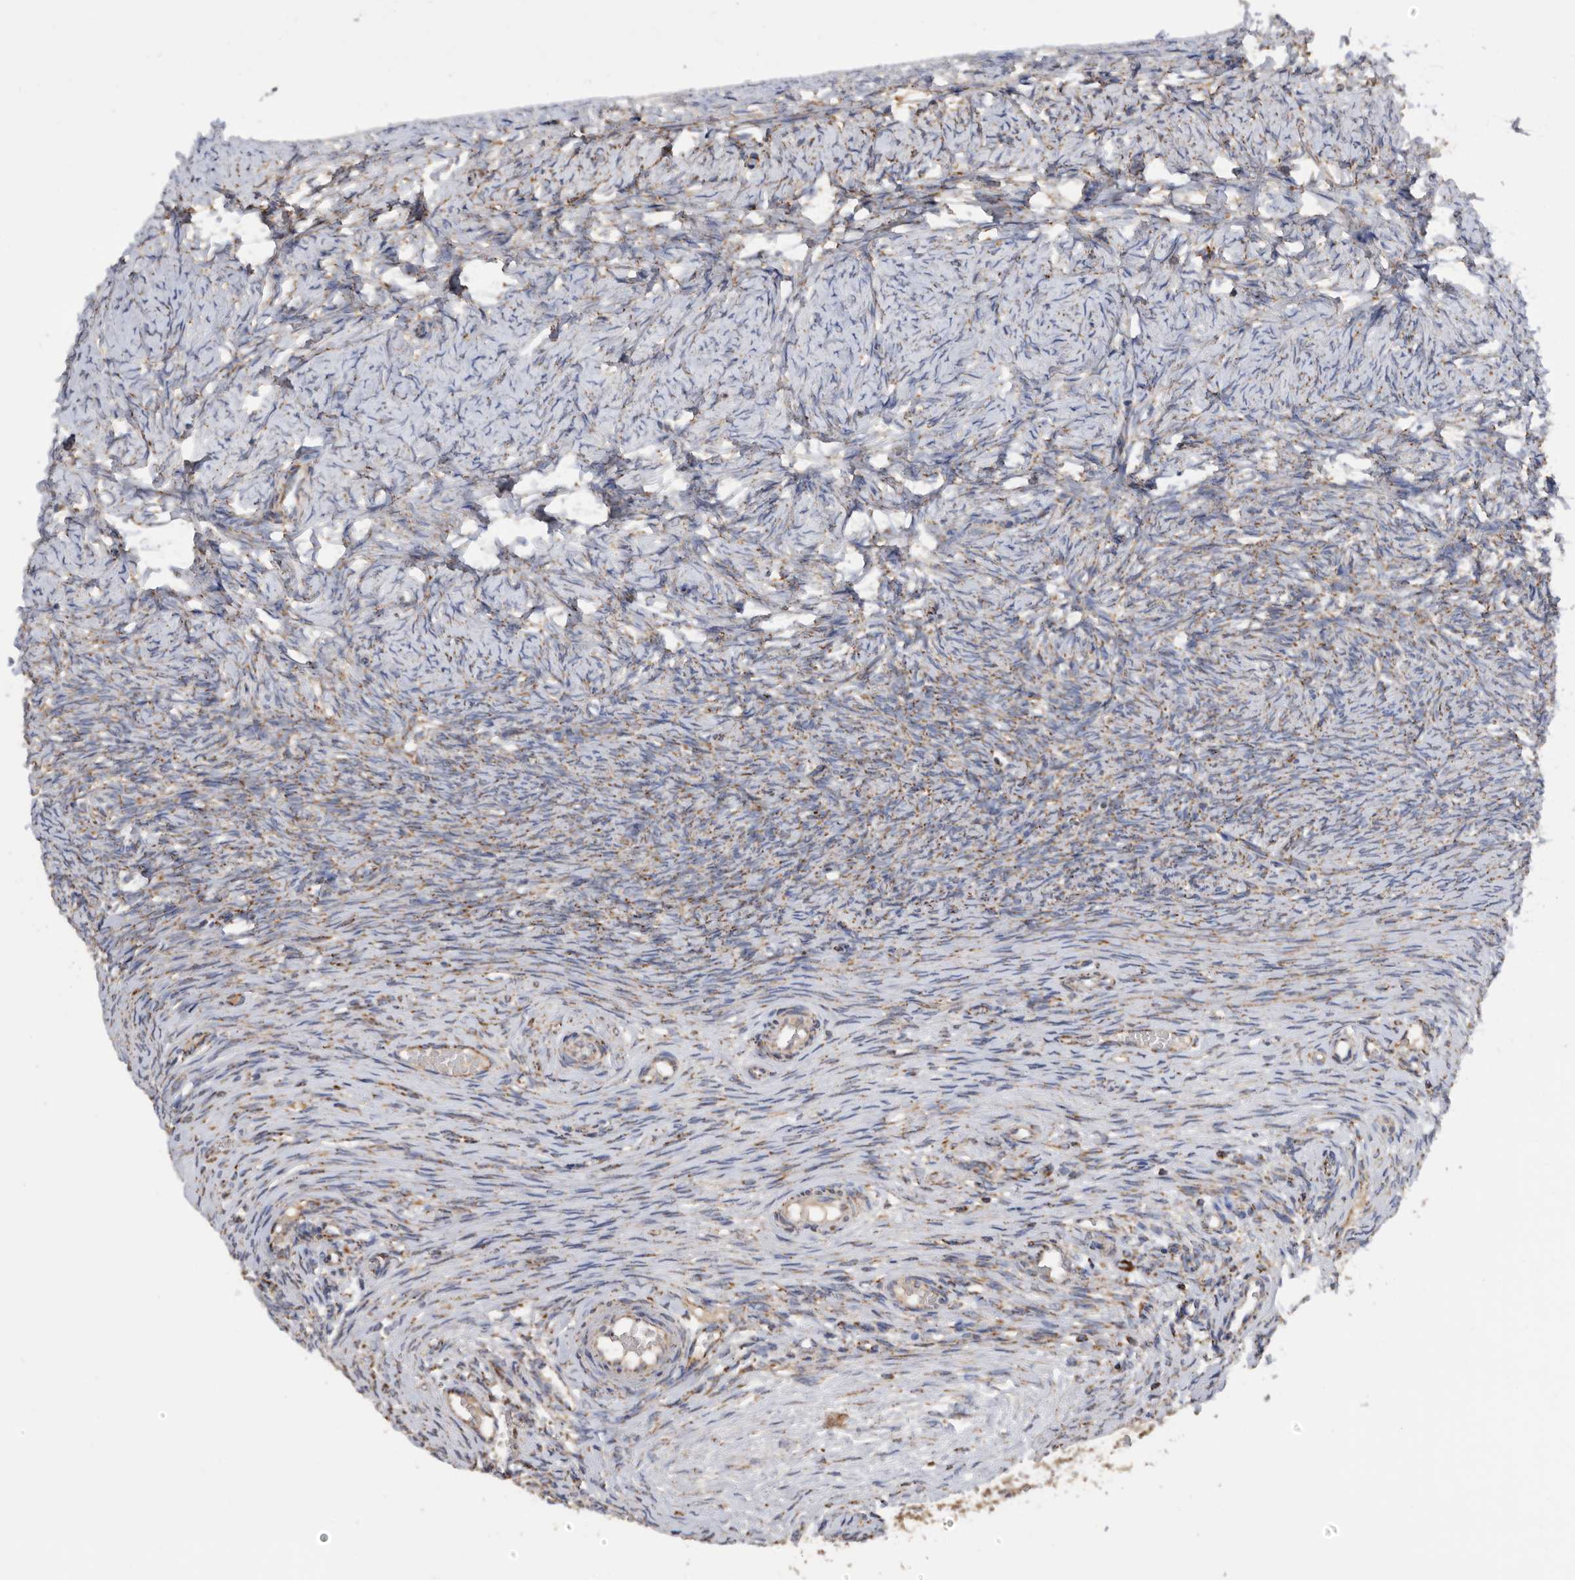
{"staining": {"intensity": "moderate", "quantity": "25%-75%", "location": "cytoplasmic/membranous"}, "tissue": "ovary", "cell_type": "Ovarian stroma cells", "image_type": "normal", "snomed": [{"axis": "morphology", "description": "Adenocarcinoma, NOS"}, {"axis": "topography", "description": "Endometrium"}], "caption": "Immunohistochemical staining of unremarkable human ovary reveals 25%-75% levels of moderate cytoplasmic/membranous protein positivity in about 25%-75% of ovarian stroma cells.", "gene": "WFDC1", "patient": {"sex": "female", "age": 32}}